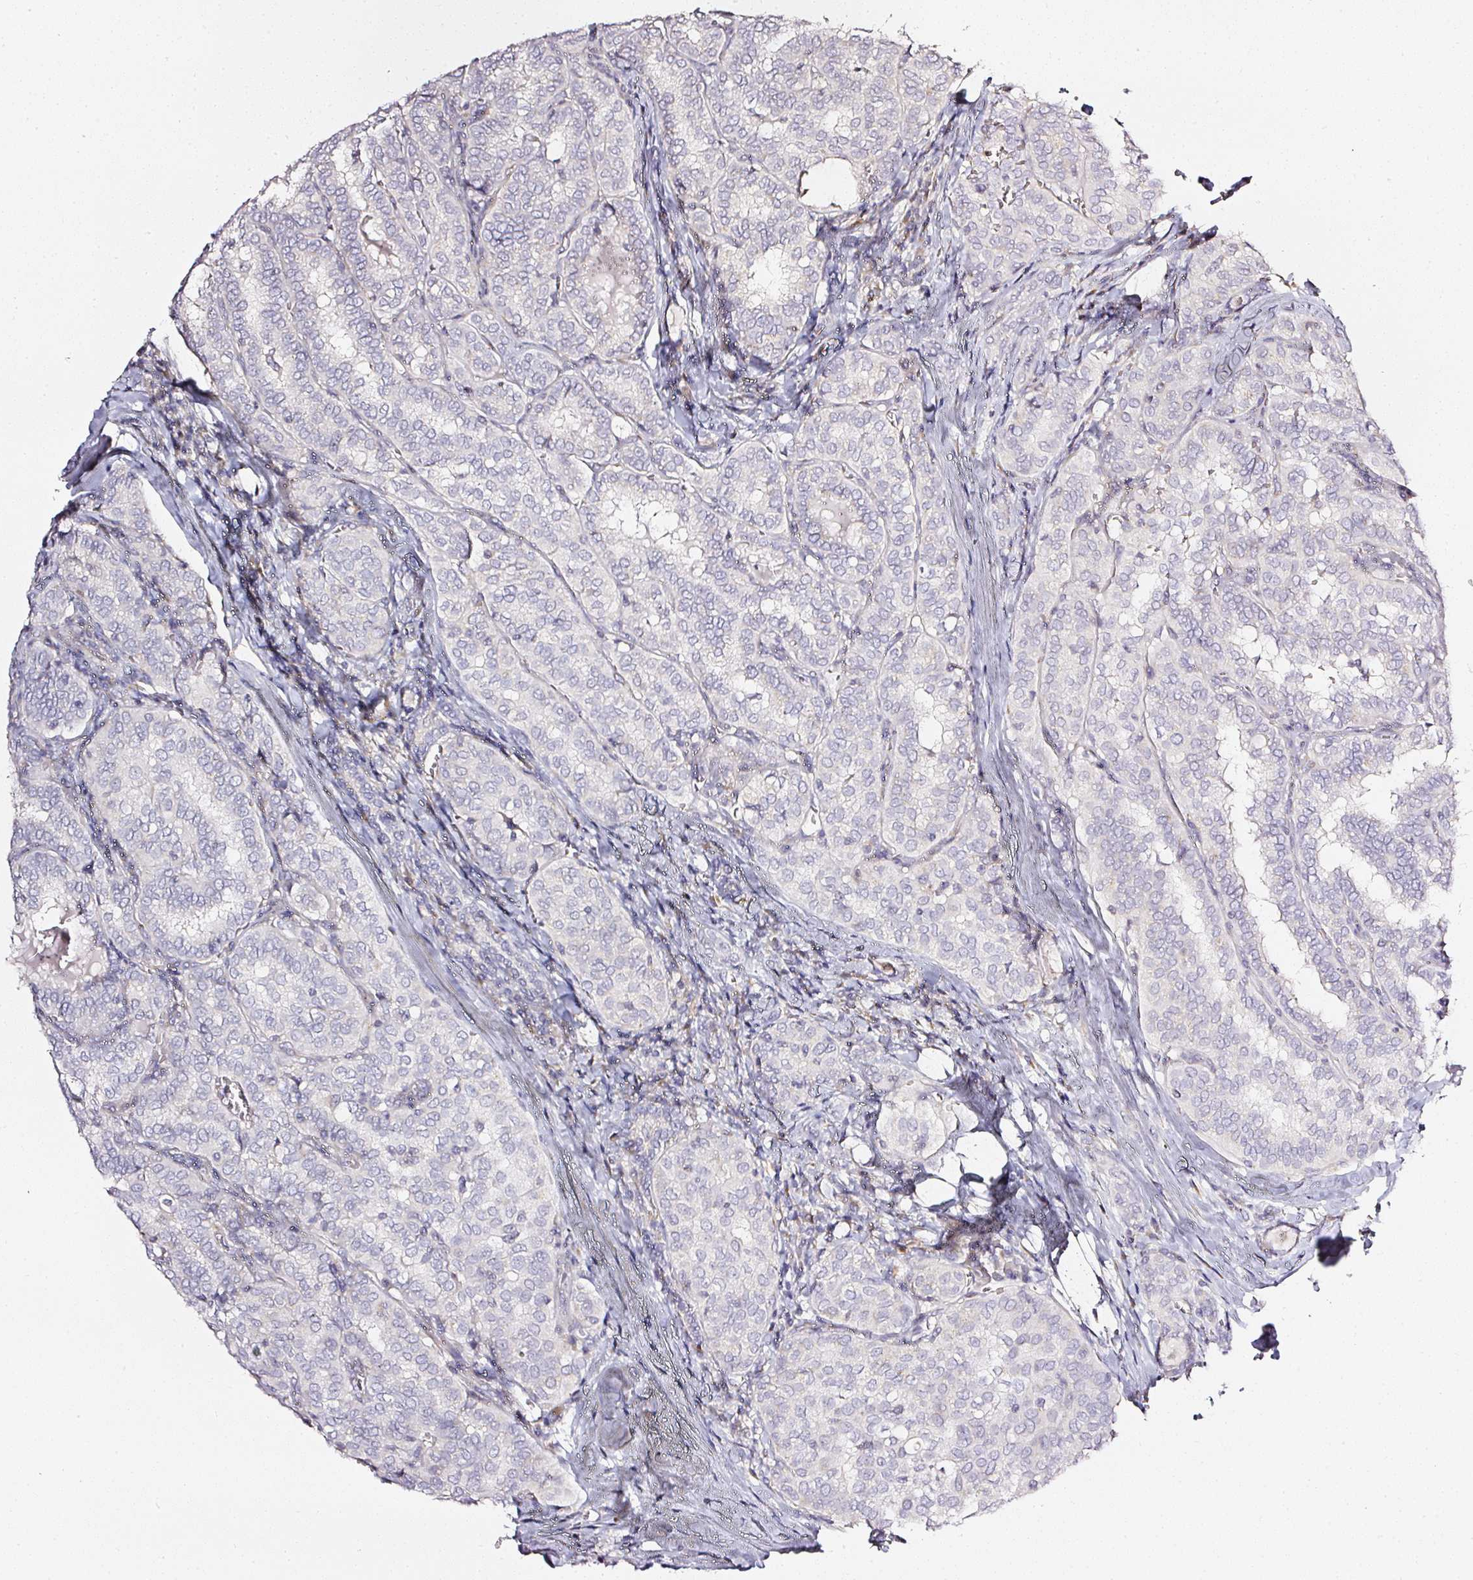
{"staining": {"intensity": "negative", "quantity": "none", "location": "none"}, "tissue": "thyroid cancer", "cell_type": "Tumor cells", "image_type": "cancer", "snomed": [{"axis": "morphology", "description": "Papillary adenocarcinoma, NOS"}, {"axis": "topography", "description": "Thyroid gland"}], "caption": "Micrograph shows no significant protein positivity in tumor cells of thyroid cancer (papillary adenocarcinoma). Brightfield microscopy of immunohistochemistry stained with DAB (brown) and hematoxylin (blue), captured at high magnification.", "gene": "NTRK1", "patient": {"sex": "female", "age": 30}}